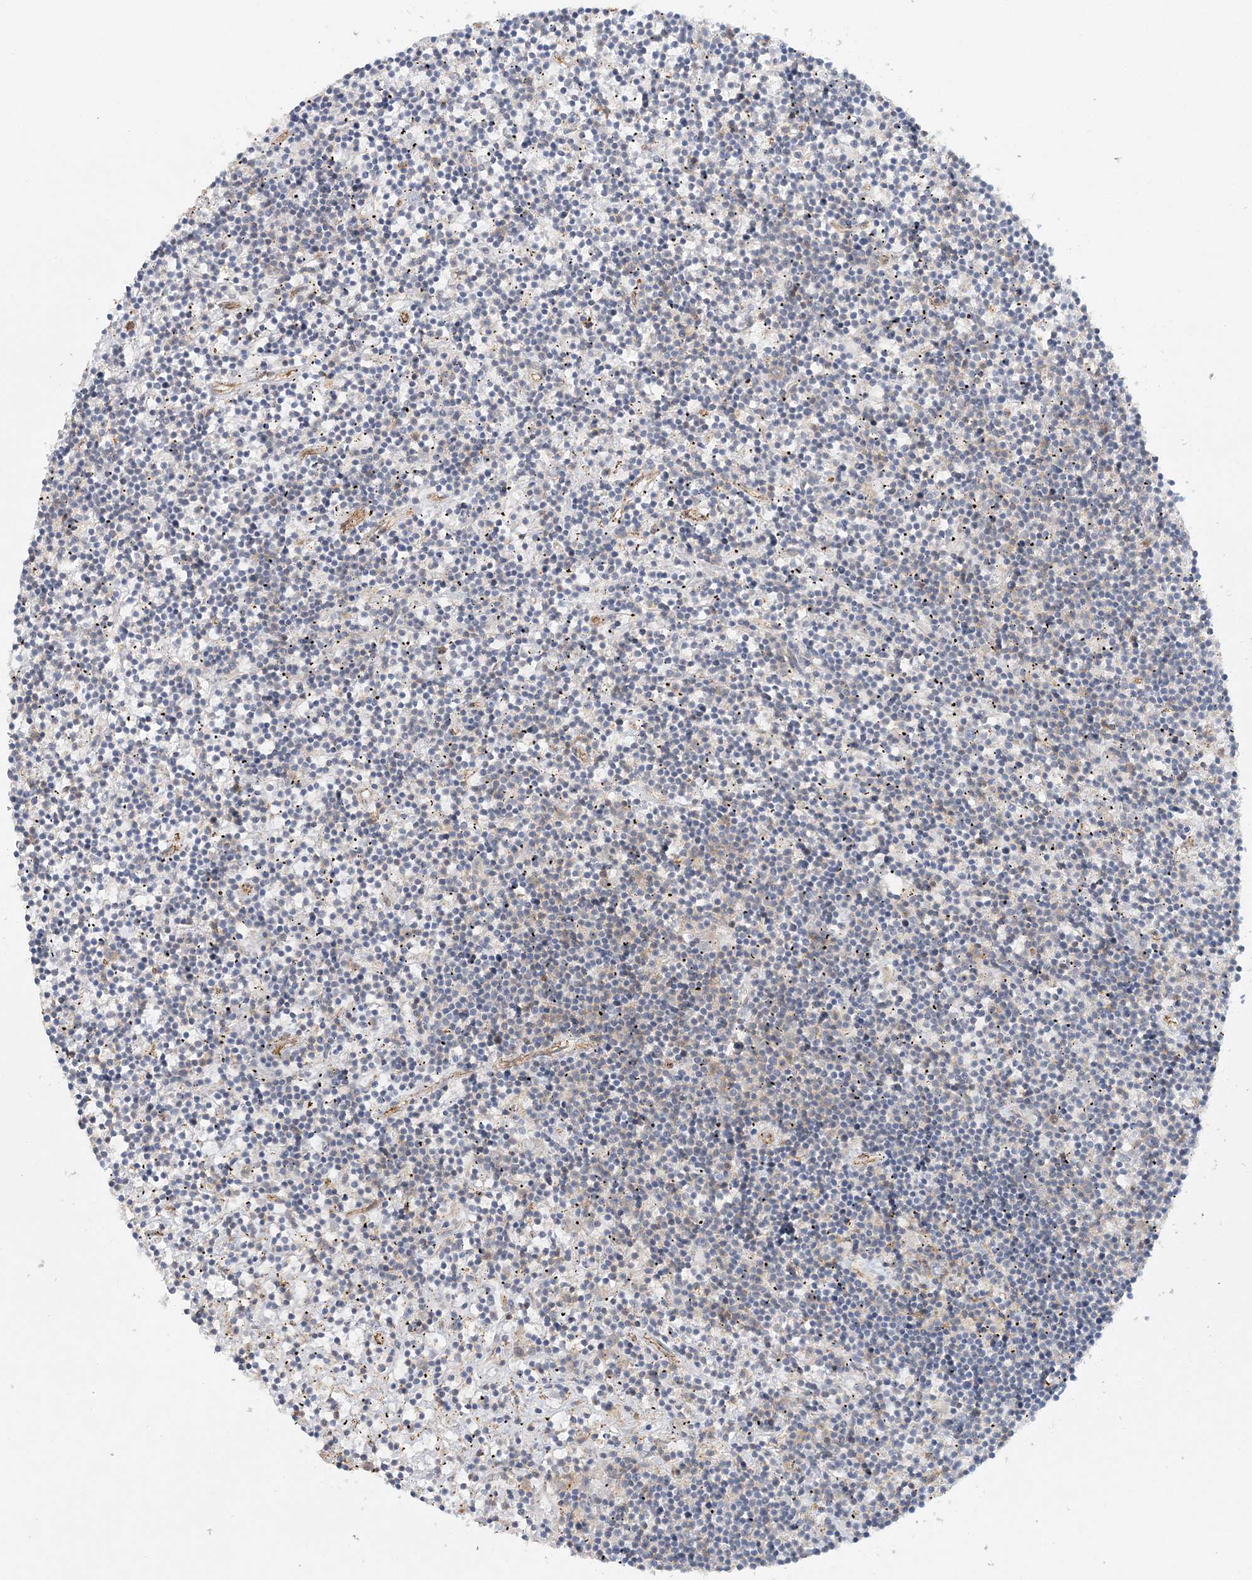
{"staining": {"intensity": "negative", "quantity": "none", "location": "none"}, "tissue": "lymphoma", "cell_type": "Tumor cells", "image_type": "cancer", "snomed": [{"axis": "morphology", "description": "Malignant lymphoma, non-Hodgkin's type, Low grade"}, {"axis": "topography", "description": "Spleen"}], "caption": "Human low-grade malignant lymphoma, non-Hodgkin's type stained for a protein using IHC exhibits no staining in tumor cells.", "gene": "MAT2B", "patient": {"sex": "male", "age": 76}}